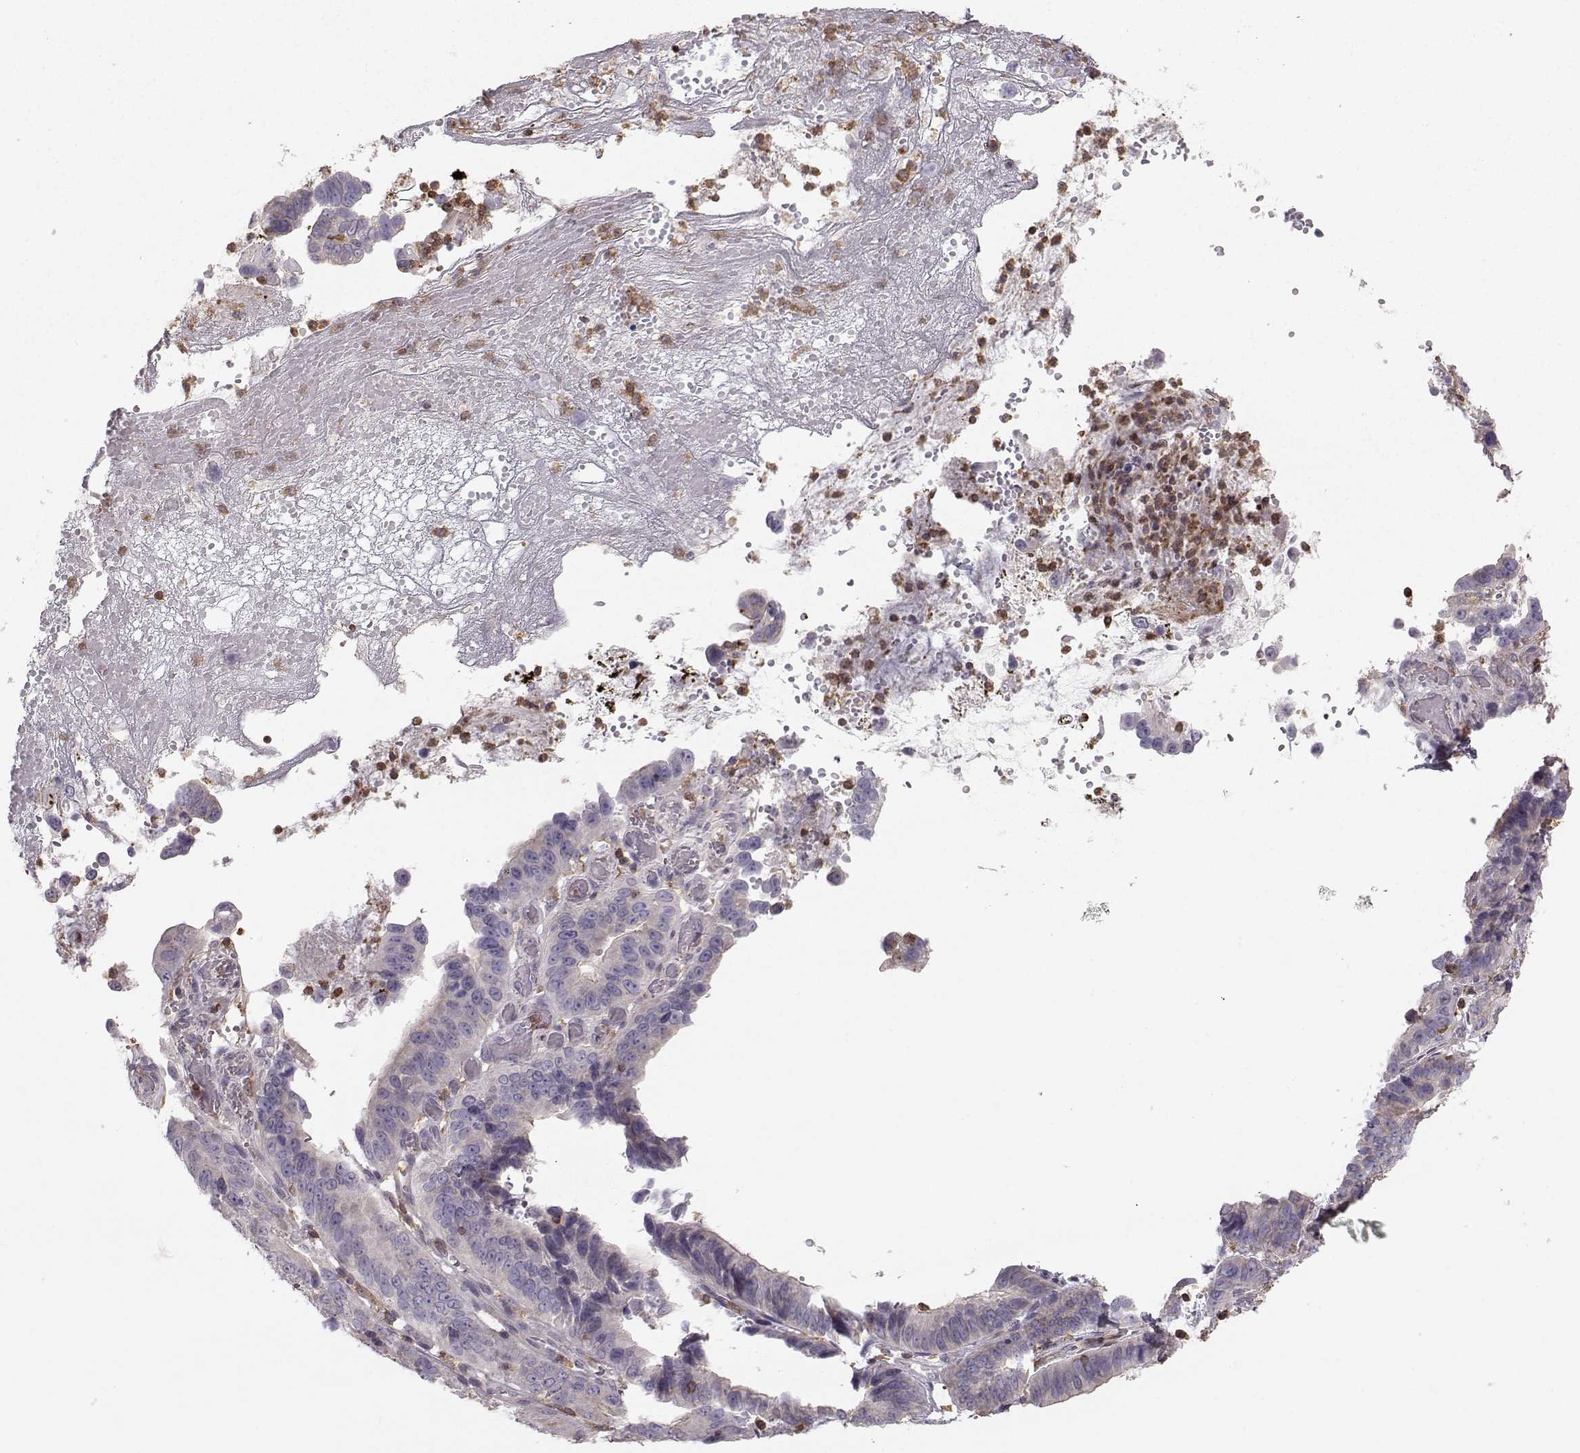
{"staining": {"intensity": "negative", "quantity": "none", "location": "none"}, "tissue": "stomach cancer", "cell_type": "Tumor cells", "image_type": "cancer", "snomed": [{"axis": "morphology", "description": "Adenocarcinoma, NOS"}, {"axis": "topography", "description": "Stomach"}], "caption": "Human stomach cancer (adenocarcinoma) stained for a protein using IHC exhibits no positivity in tumor cells.", "gene": "ZBTB32", "patient": {"sex": "male", "age": 84}}